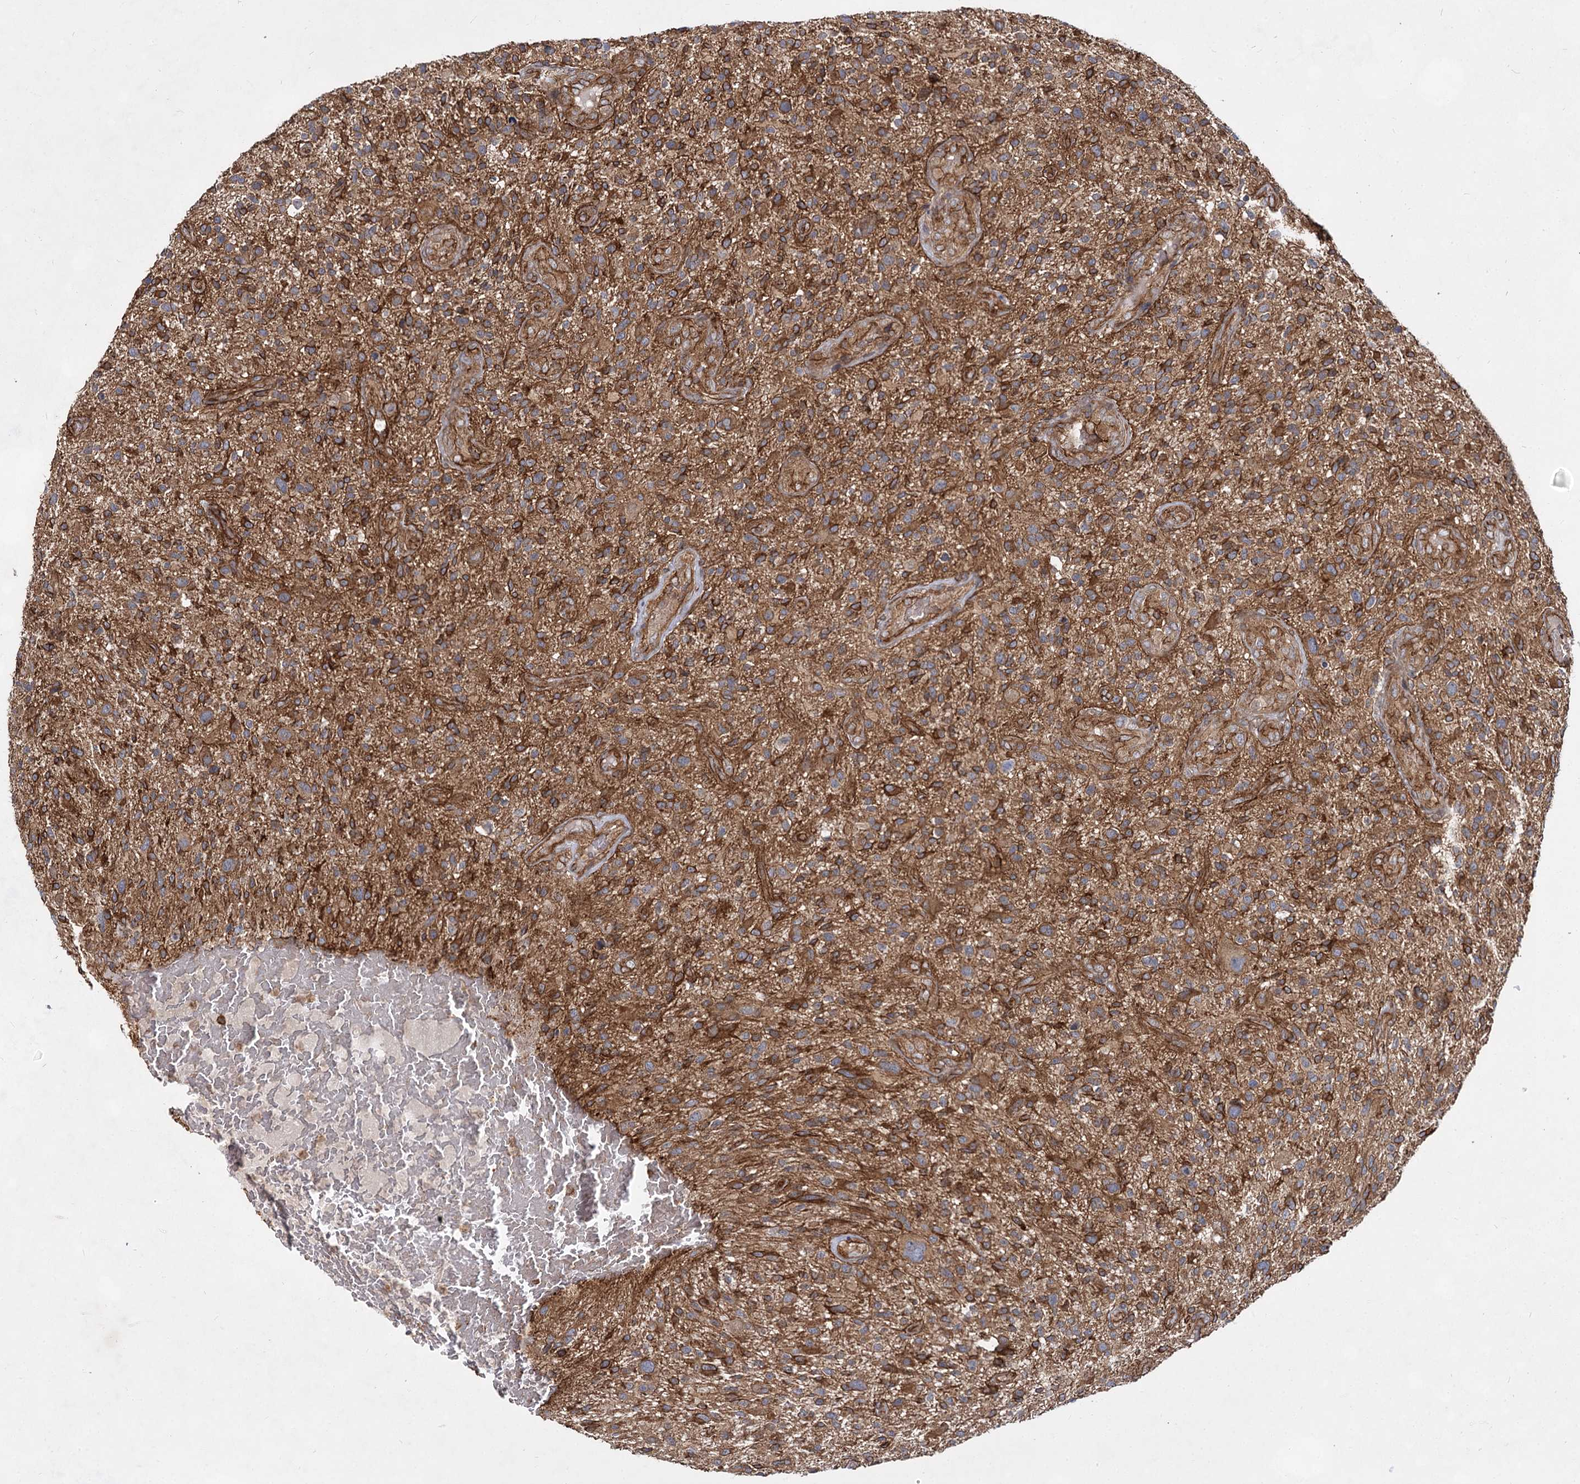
{"staining": {"intensity": "strong", "quantity": ">75%", "location": "cytoplasmic/membranous"}, "tissue": "glioma", "cell_type": "Tumor cells", "image_type": "cancer", "snomed": [{"axis": "morphology", "description": "Glioma, malignant, High grade"}, {"axis": "topography", "description": "Brain"}], "caption": "A photomicrograph of glioma stained for a protein shows strong cytoplasmic/membranous brown staining in tumor cells.", "gene": "IQSEC1", "patient": {"sex": "male", "age": 47}}